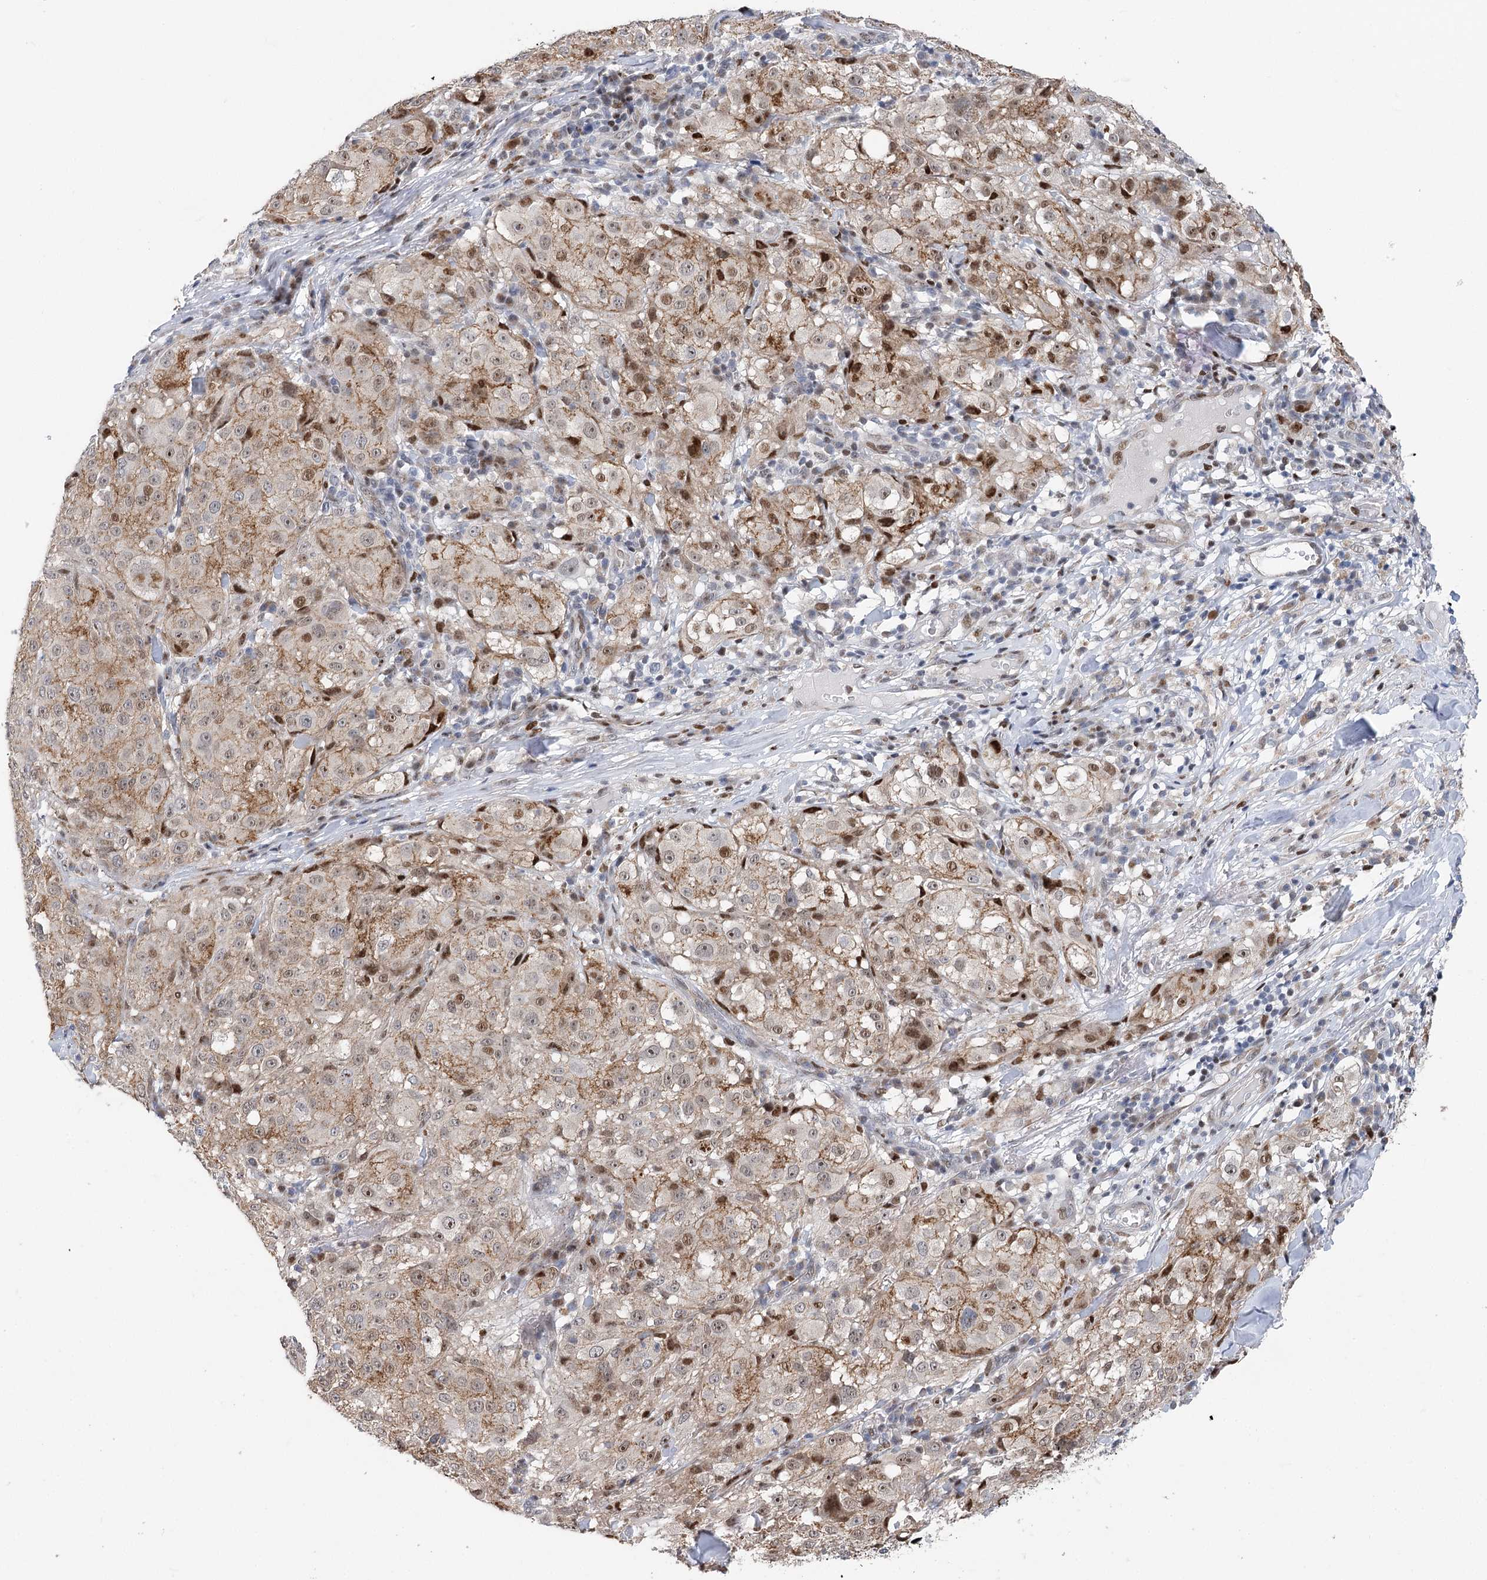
{"staining": {"intensity": "moderate", "quantity": "25%-75%", "location": "cytoplasmic/membranous,nuclear"}, "tissue": "melanoma", "cell_type": "Tumor cells", "image_type": "cancer", "snomed": [{"axis": "morphology", "description": "Necrosis, NOS"}, {"axis": "morphology", "description": "Malignant melanoma, NOS"}, {"axis": "topography", "description": "Skin"}], "caption": "Approximately 25%-75% of tumor cells in human melanoma show moderate cytoplasmic/membranous and nuclear protein staining as visualized by brown immunohistochemical staining.", "gene": "CAMTA1", "patient": {"sex": "female", "age": 87}}